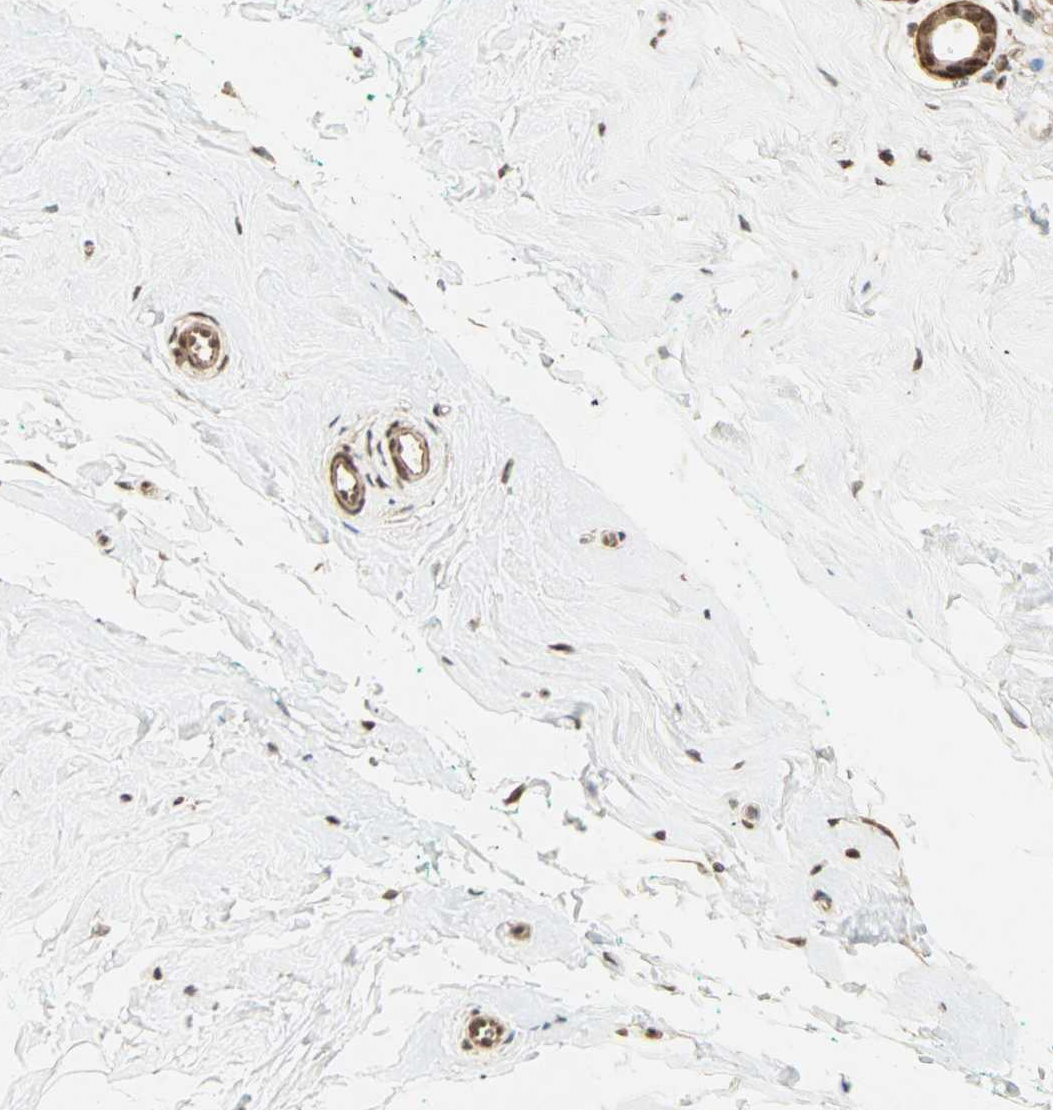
{"staining": {"intensity": "moderate", "quantity": ">75%", "location": "nuclear"}, "tissue": "breast", "cell_type": "Adipocytes", "image_type": "normal", "snomed": [{"axis": "morphology", "description": "Normal tissue, NOS"}, {"axis": "topography", "description": "Breast"}], "caption": "Protein expression analysis of benign breast reveals moderate nuclear expression in about >75% of adipocytes. (DAB IHC, brown staining for protein, blue staining for nuclei).", "gene": "ZSCAN31", "patient": {"sex": "female", "age": 52}}